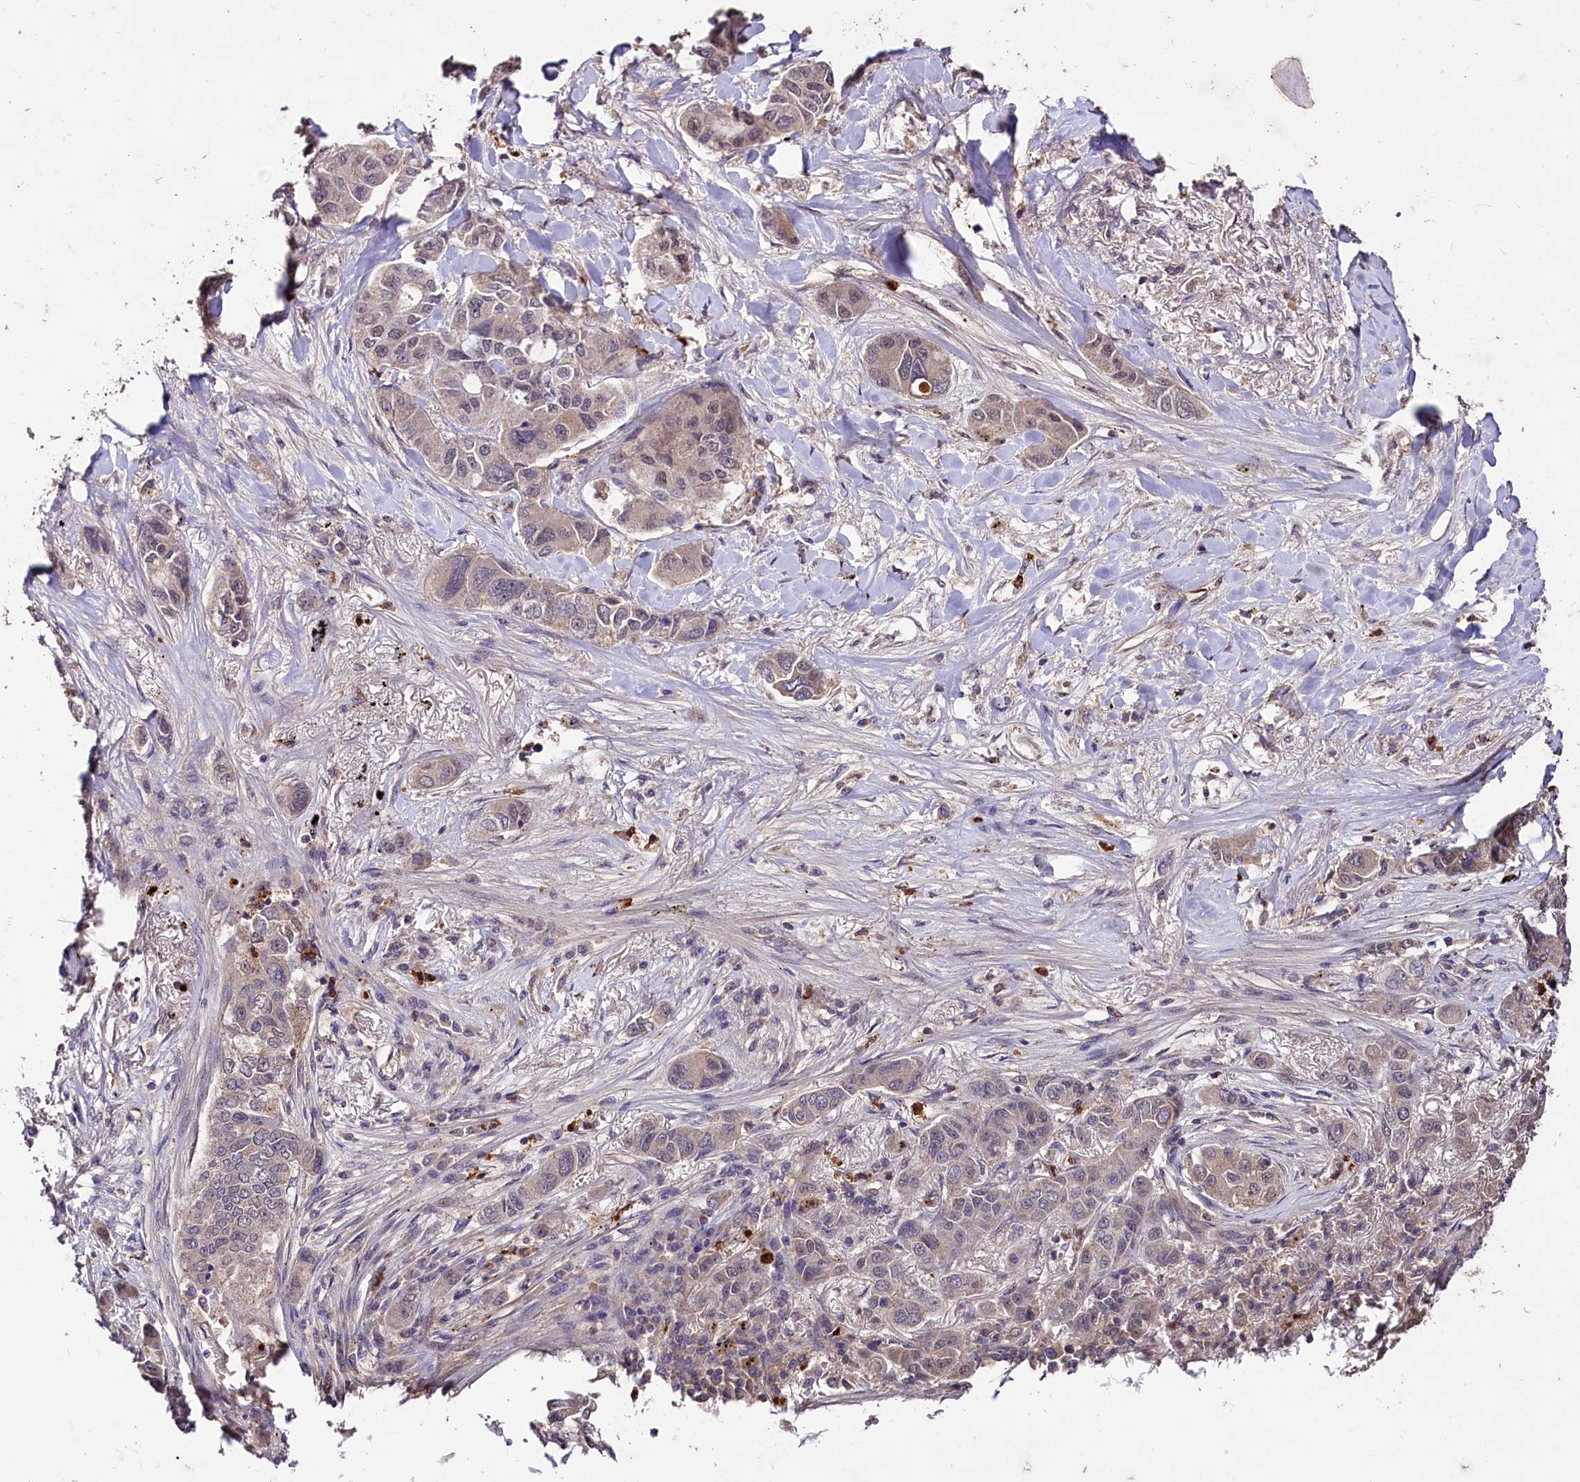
{"staining": {"intensity": "negative", "quantity": "none", "location": "none"}, "tissue": "lung cancer", "cell_type": "Tumor cells", "image_type": "cancer", "snomed": [{"axis": "morphology", "description": "Adenocarcinoma, NOS"}, {"axis": "topography", "description": "Lung"}], "caption": "High magnification brightfield microscopy of lung adenocarcinoma stained with DAB (3,3'-diaminobenzidine) (brown) and counterstained with hematoxylin (blue): tumor cells show no significant expression. (Brightfield microscopy of DAB immunohistochemistry (IHC) at high magnification).", "gene": "KLRB1", "patient": {"sex": "male", "age": 49}}